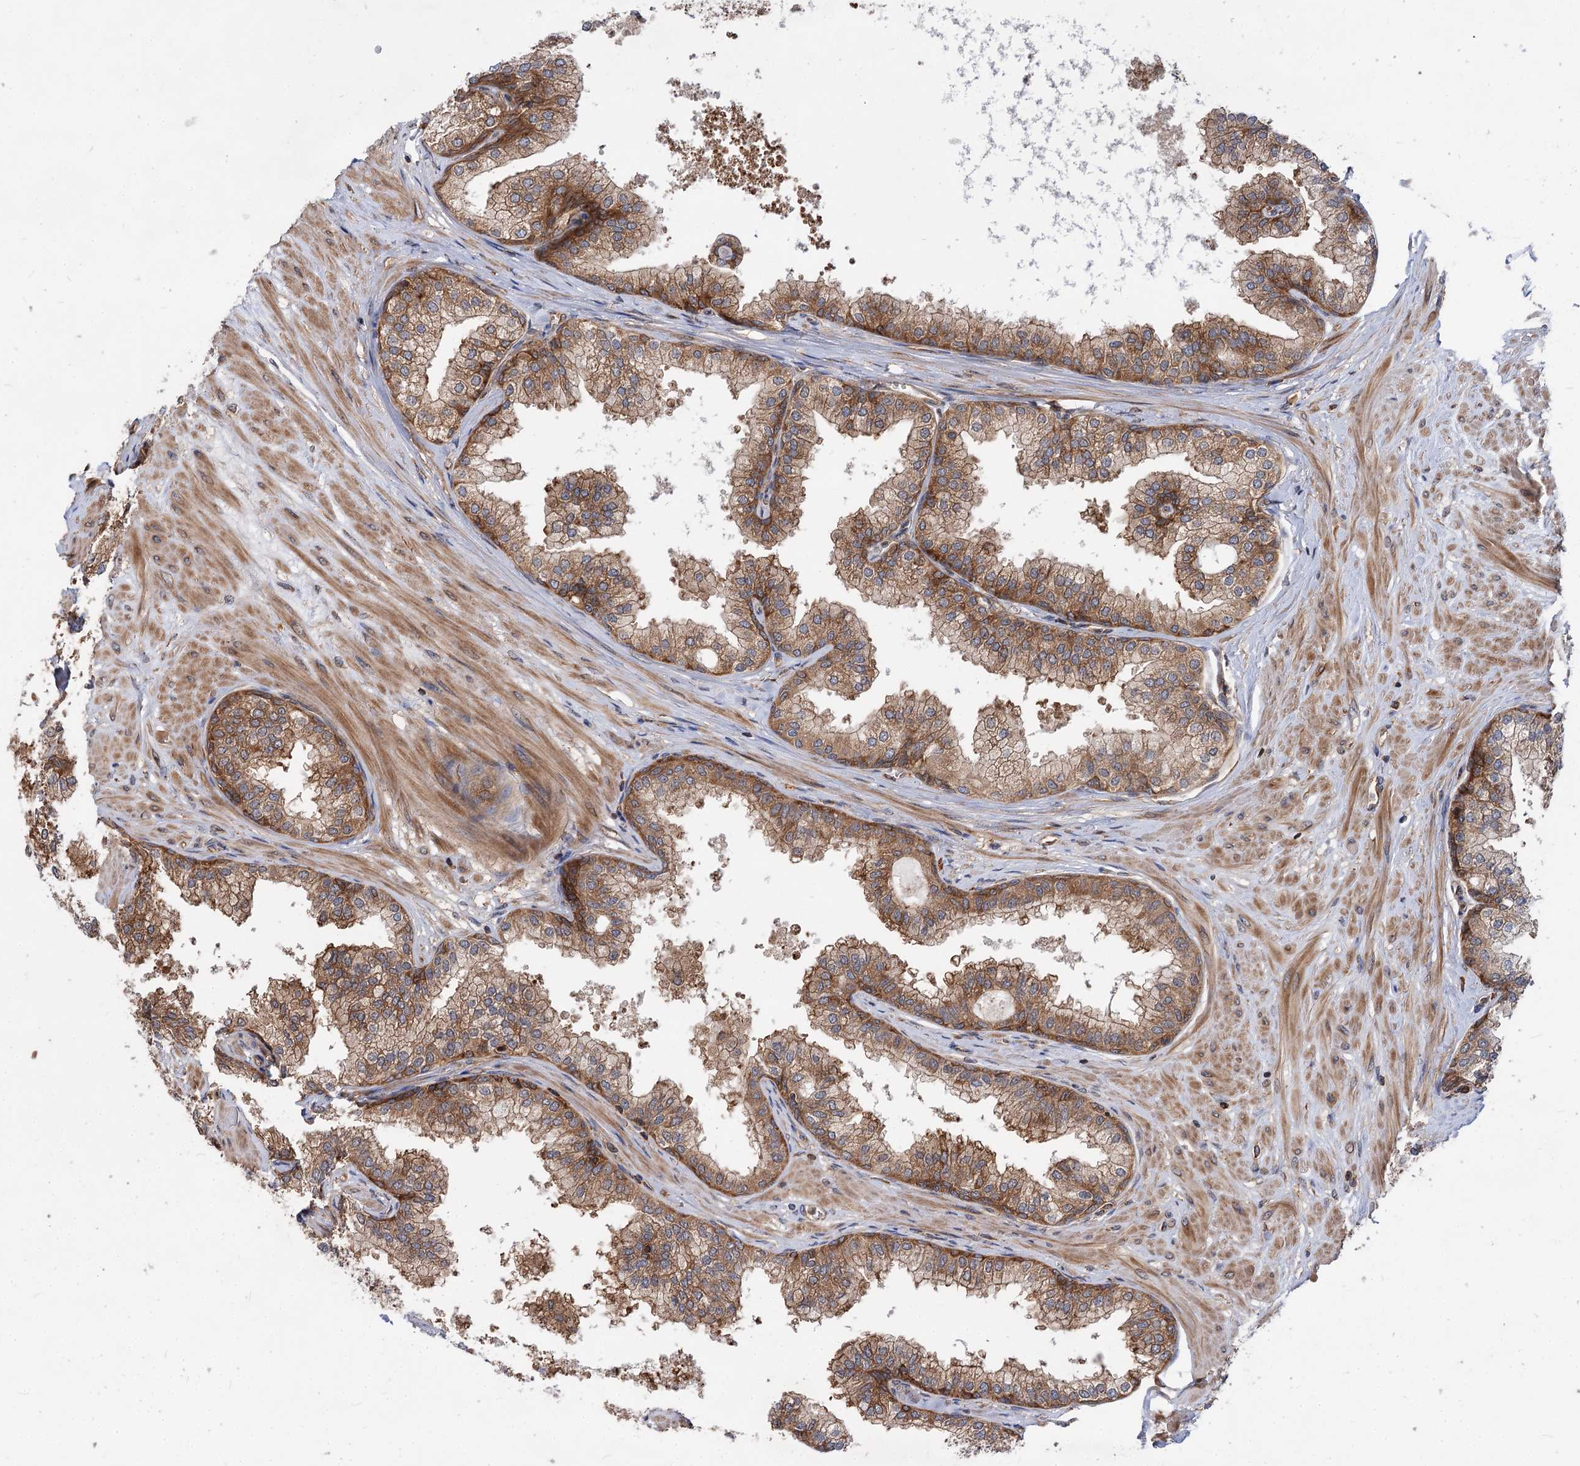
{"staining": {"intensity": "strong", "quantity": ">75%", "location": "cytoplasmic/membranous"}, "tissue": "prostate", "cell_type": "Glandular cells", "image_type": "normal", "snomed": [{"axis": "morphology", "description": "Normal tissue, NOS"}, {"axis": "topography", "description": "Prostate"}], "caption": "The immunohistochemical stain shows strong cytoplasmic/membranous expression in glandular cells of normal prostate. Using DAB (brown) and hematoxylin (blue) stains, captured at high magnification using brightfield microscopy.", "gene": "PACS1", "patient": {"sex": "male", "age": 60}}